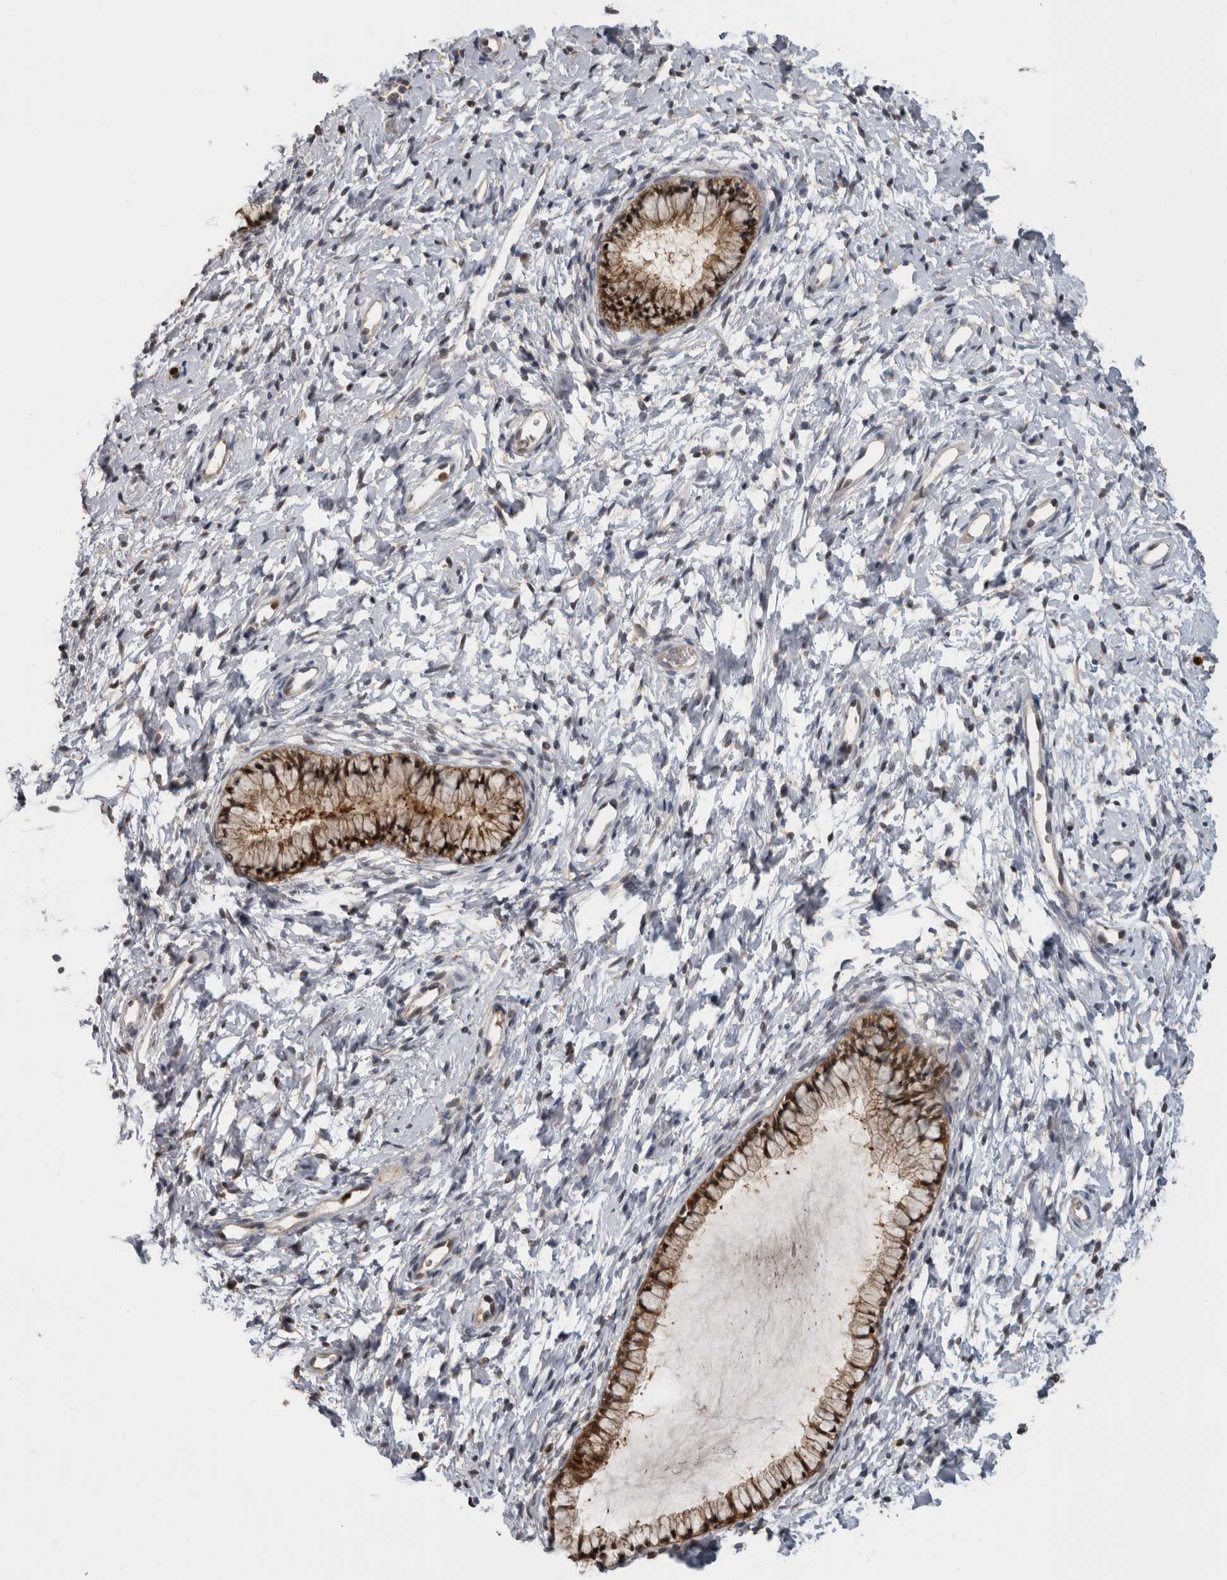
{"staining": {"intensity": "strong", "quantity": ">75%", "location": "cytoplasmic/membranous,nuclear"}, "tissue": "cervix", "cell_type": "Glandular cells", "image_type": "normal", "snomed": [{"axis": "morphology", "description": "Normal tissue, NOS"}, {"axis": "topography", "description": "Cervix"}], "caption": "IHC image of benign cervix stained for a protein (brown), which displays high levels of strong cytoplasmic/membranous,nuclear expression in approximately >75% of glandular cells.", "gene": "USH1G", "patient": {"sex": "female", "age": 72}}